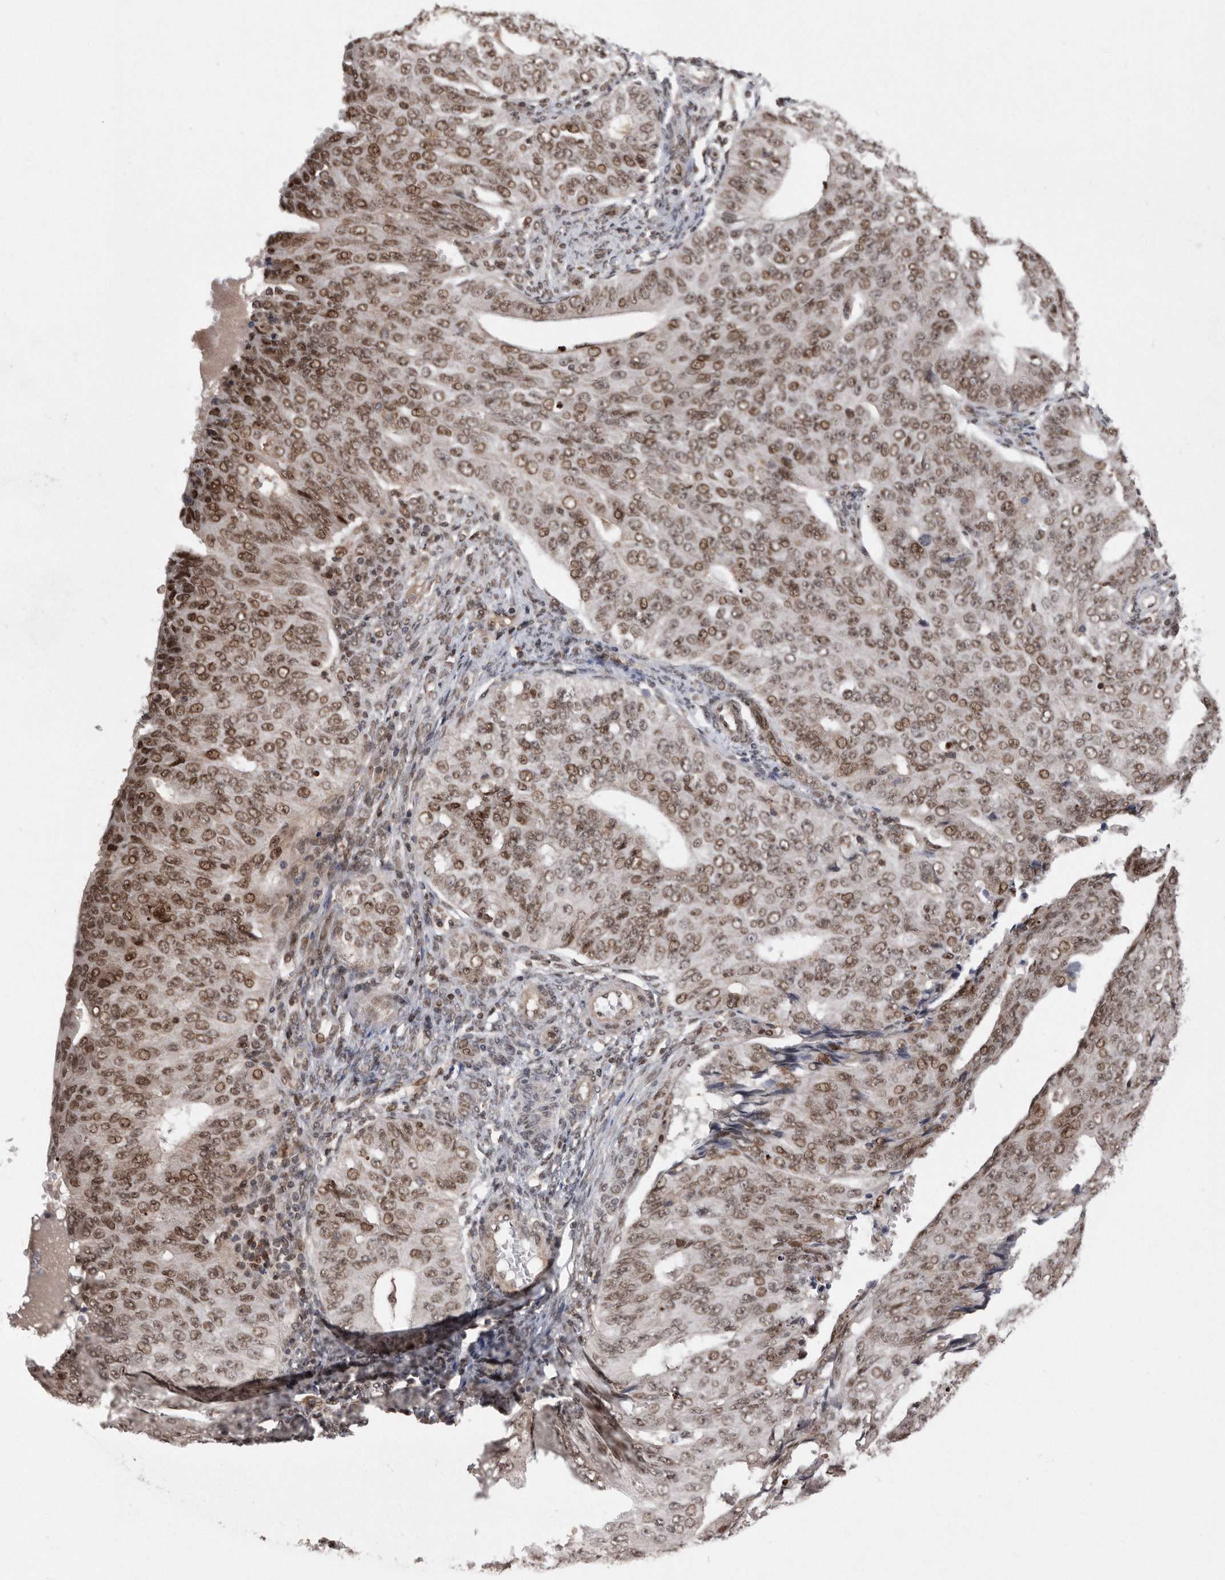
{"staining": {"intensity": "moderate", "quantity": ">75%", "location": "nuclear"}, "tissue": "endometrial cancer", "cell_type": "Tumor cells", "image_type": "cancer", "snomed": [{"axis": "morphology", "description": "Adenocarcinoma, NOS"}, {"axis": "topography", "description": "Endometrium"}], "caption": "Protein expression analysis of adenocarcinoma (endometrial) reveals moderate nuclear positivity in about >75% of tumor cells. (brown staining indicates protein expression, while blue staining denotes nuclei).", "gene": "TDRD3", "patient": {"sex": "female", "age": 32}}